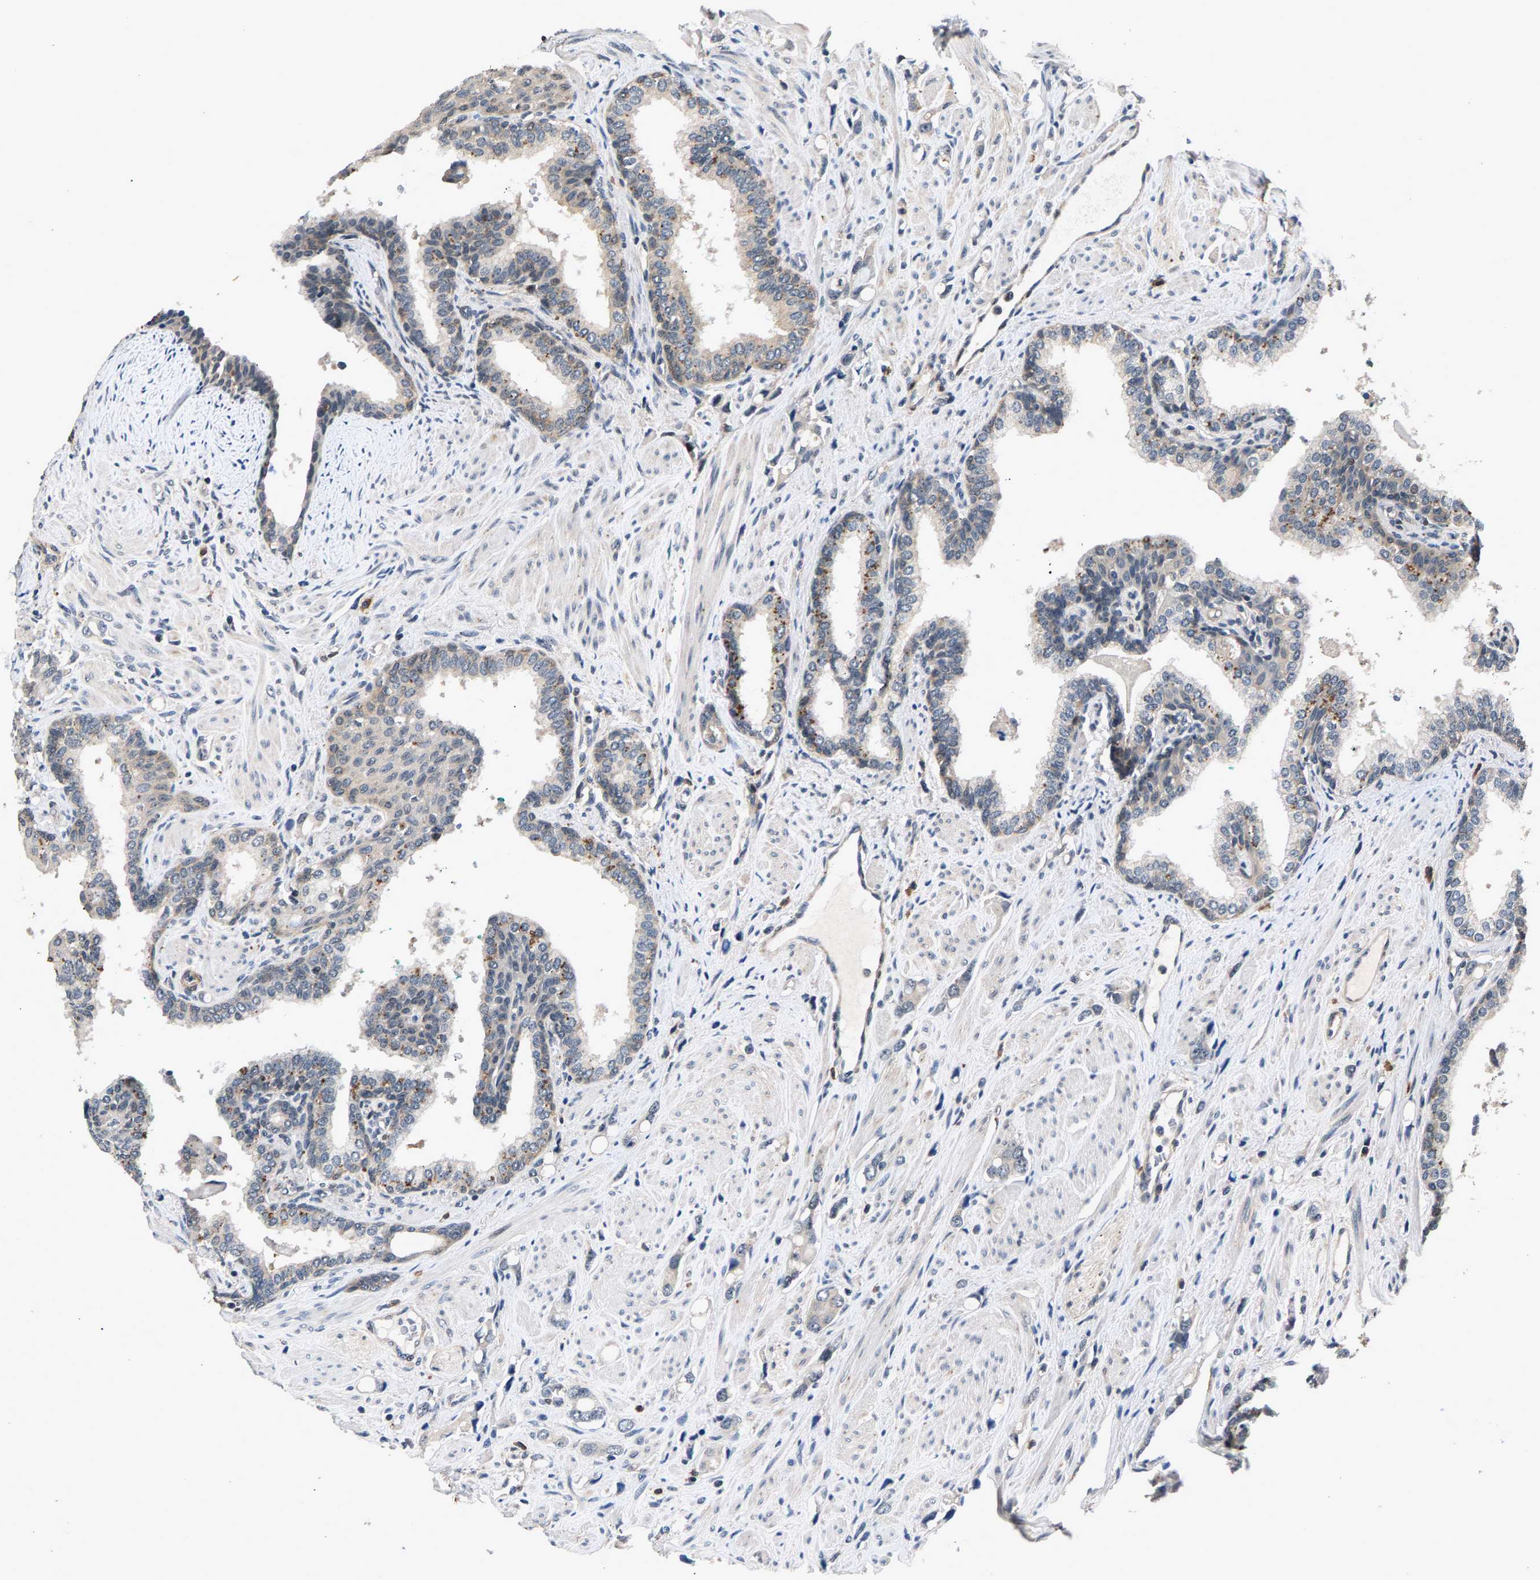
{"staining": {"intensity": "moderate", "quantity": "<25%", "location": "cytoplasmic/membranous"}, "tissue": "prostate cancer", "cell_type": "Tumor cells", "image_type": "cancer", "snomed": [{"axis": "morphology", "description": "Adenocarcinoma, High grade"}, {"axis": "topography", "description": "Prostate"}], "caption": "A histopathology image of human prostate cancer stained for a protein reveals moderate cytoplasmic/membranous brown staining in tumor cells.", "gene": "RBM33", "patient": {"sex": "male", "age": 52}}